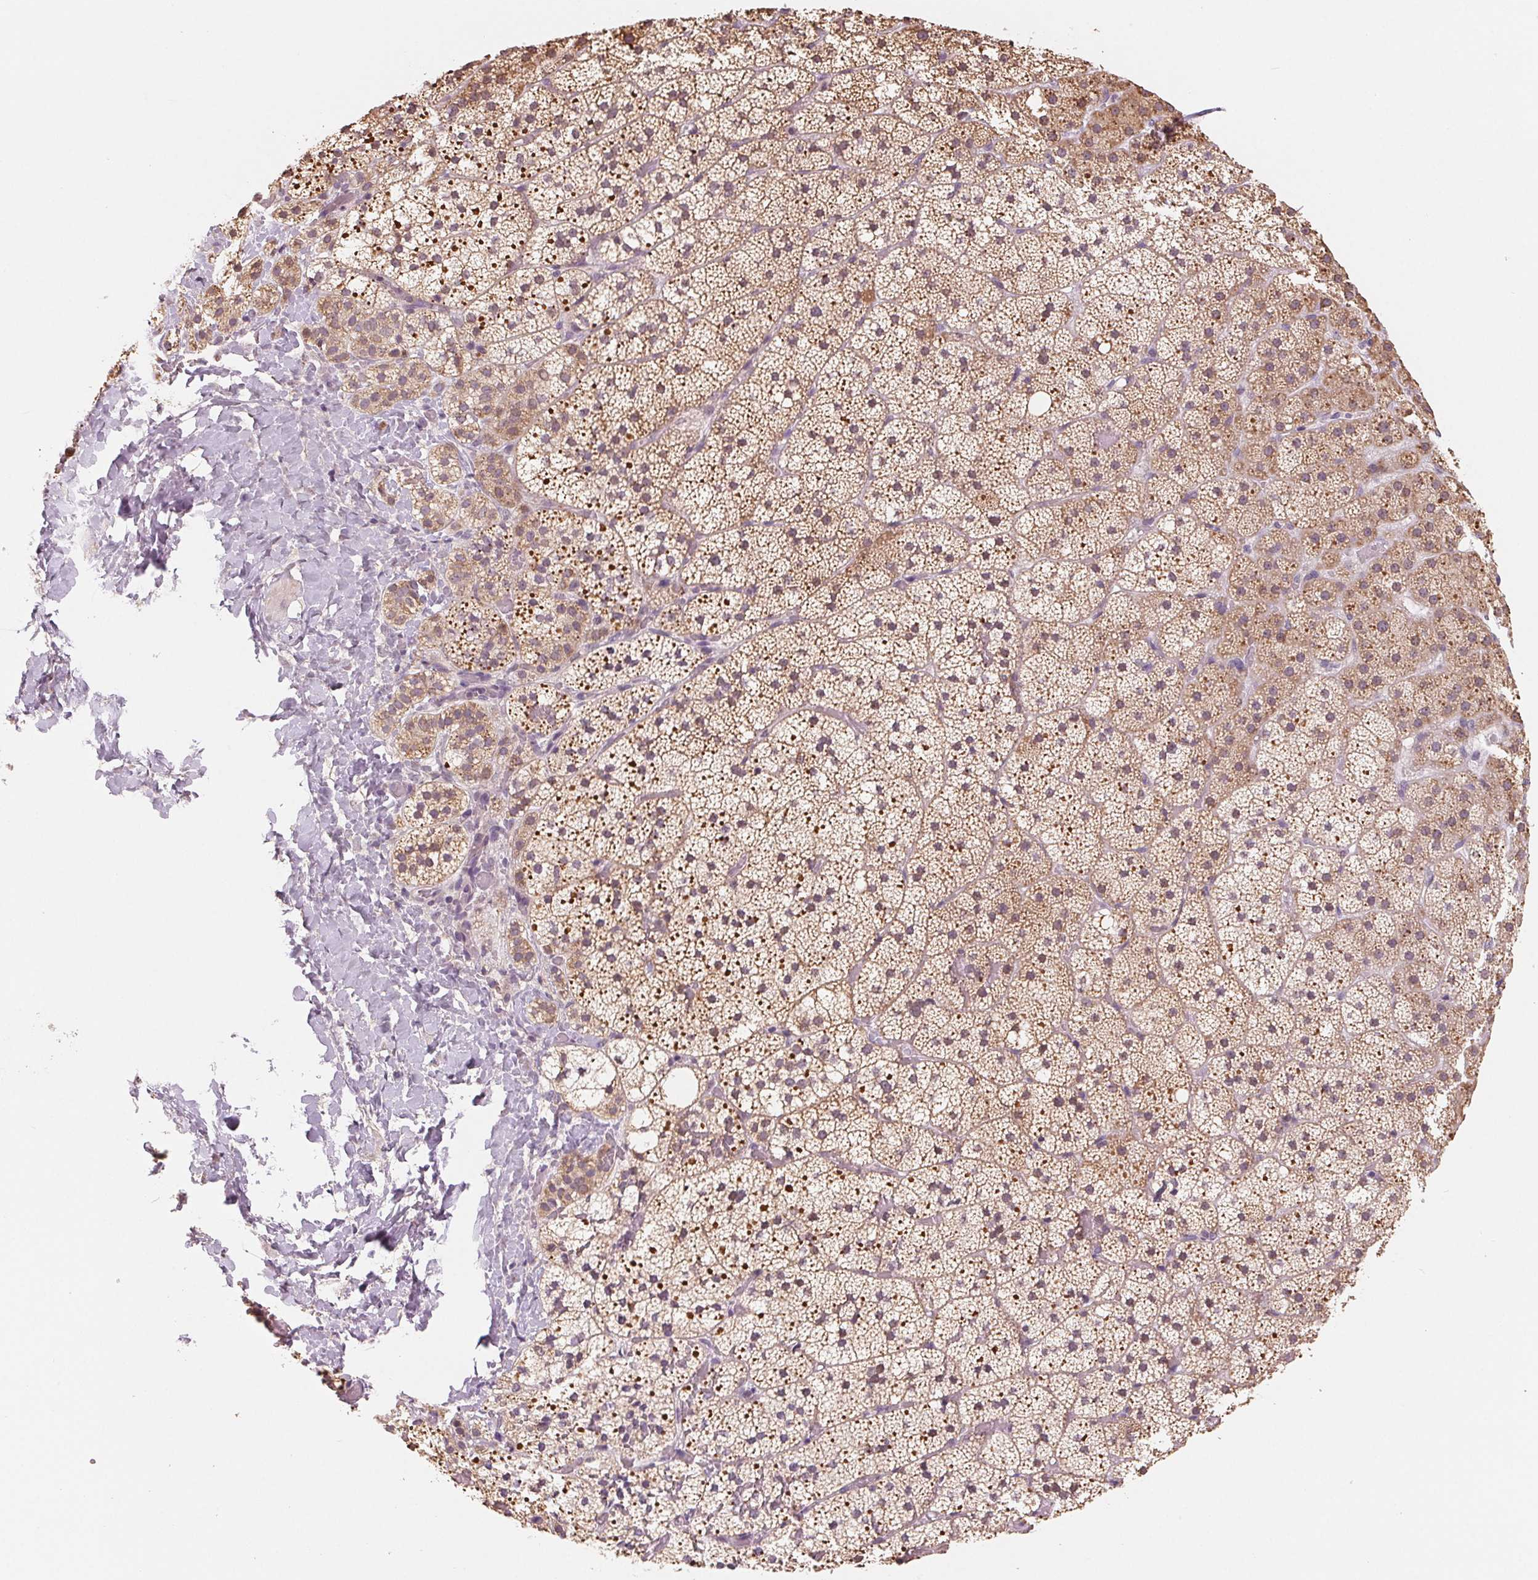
{"staining": {"intensity": "moderate", "quantity": "25%-75%", "location": "cytoplasmic/membranous"}, "tissue": "adrenal gland", "cell_type": "Glandular cells", "image_type": "normal", "snomed": [{"axis": "morphology", "description": "Normal tissue, NOS"}, {"axis": "topography", "description": "Adrenal gland"}], "caption": "Immunohistochemistry histopathology image of benign adrenal gland: human adrenal gland stained using immunohistochemistry demonstrates medium levels of moderate protein expression localized specifically in the cytoplasmic/membranous of glandular cells, appearing as a cytoplasmic/membranous brown color.", "gene": "VTCN1", "patient": {"sex": "male", "age": 53}}